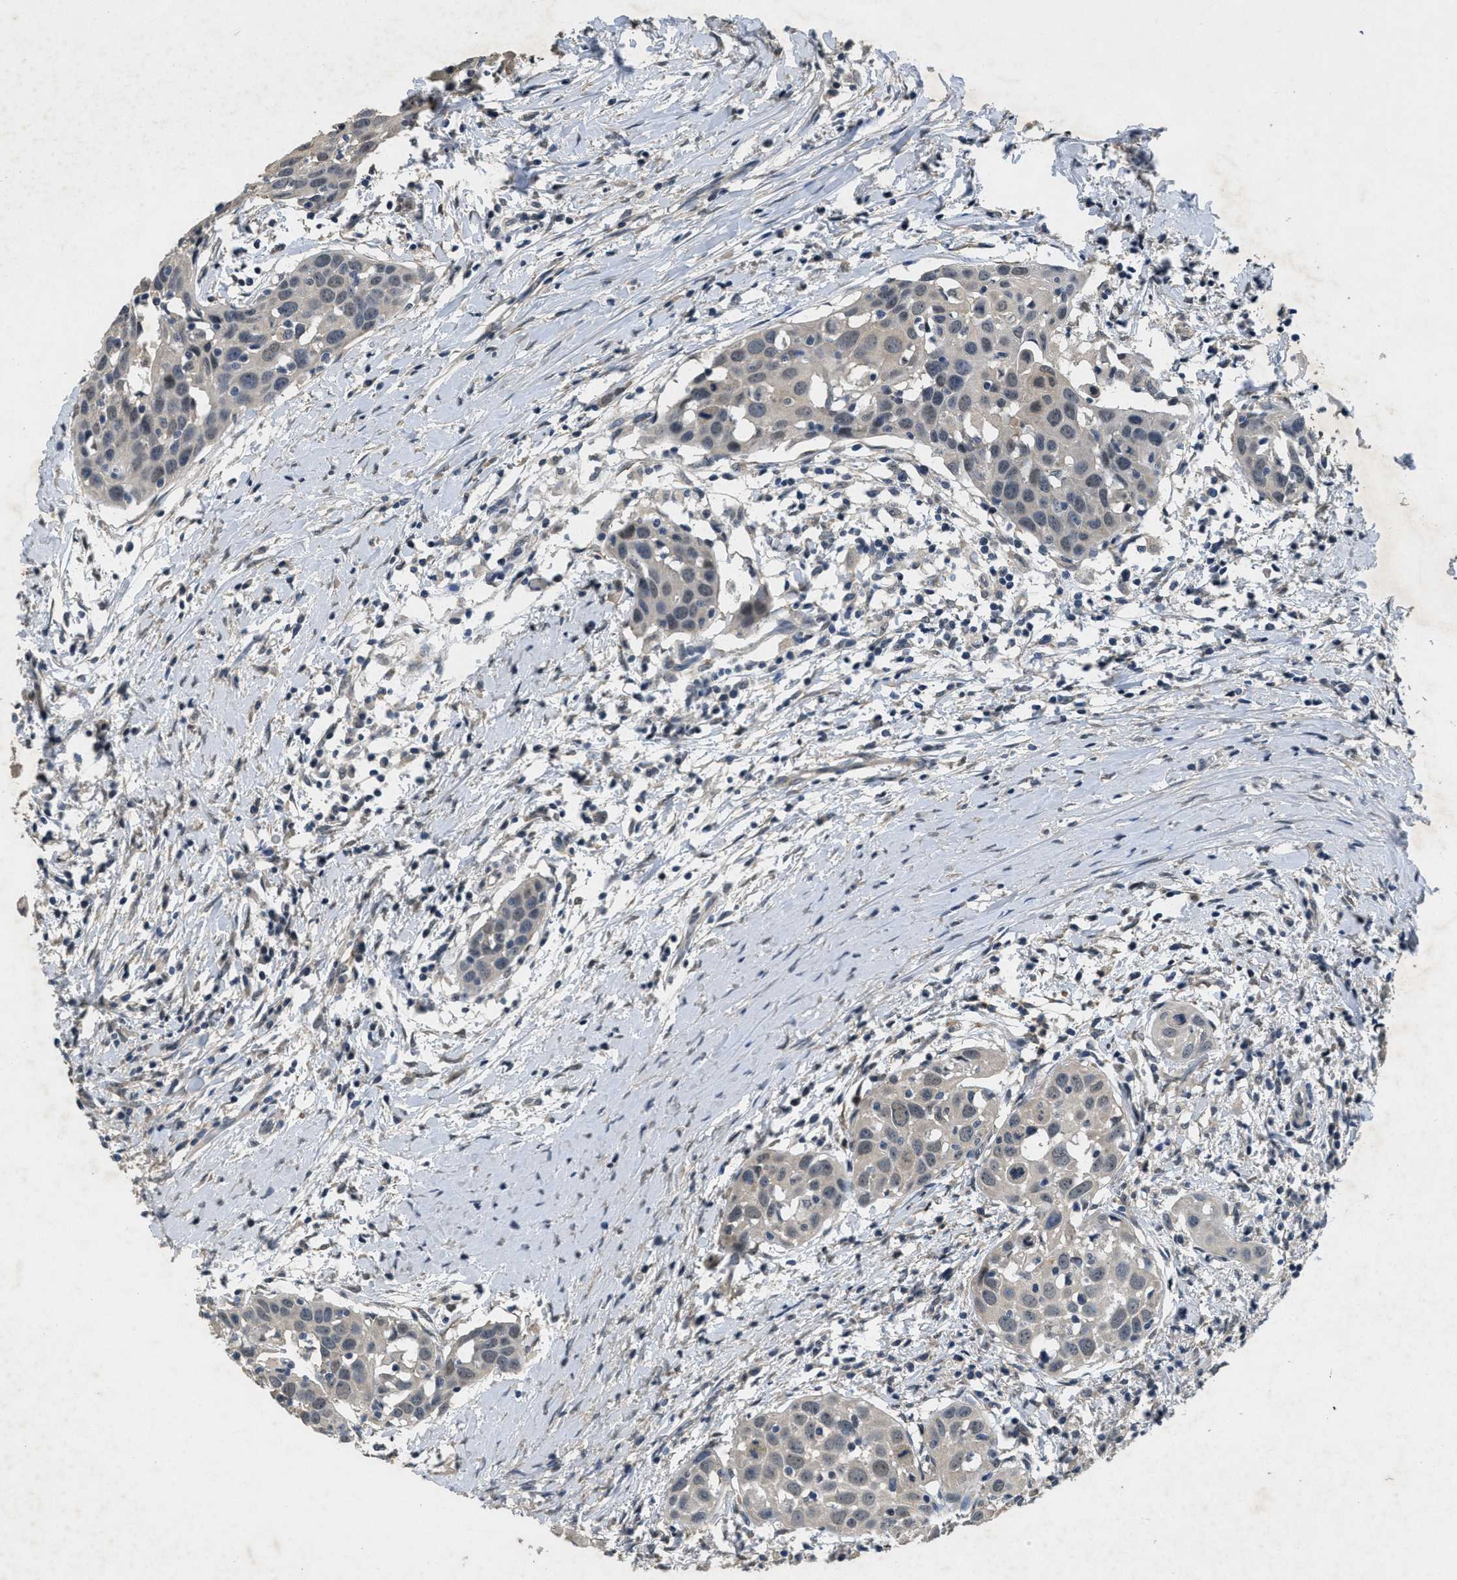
{"staining": {"intensity": "negative", "quantity": "none", "location": "none"}, "tissue": "head and neck cancer", "cell_type": "Tumor cells", "image_type": "cancer", "snomed": [{"axis": "morphology", "description": "Squamous cell carcinoma, NOS"}, {"axis": "topography", "description": "Oral tissue"}, {"axis": "topography", "description": "Head-Neck"}], "caption": "Immunohistochemistry image of neoplastic tissue: squamous cell carcinoma (head and neck) stained with DAB (3,3'-diaminobenzidine) exhibits no significant protein expression in tumor cells.", "gene": "PAPOLG", "patient": {"sex": "female", "age": 50}}